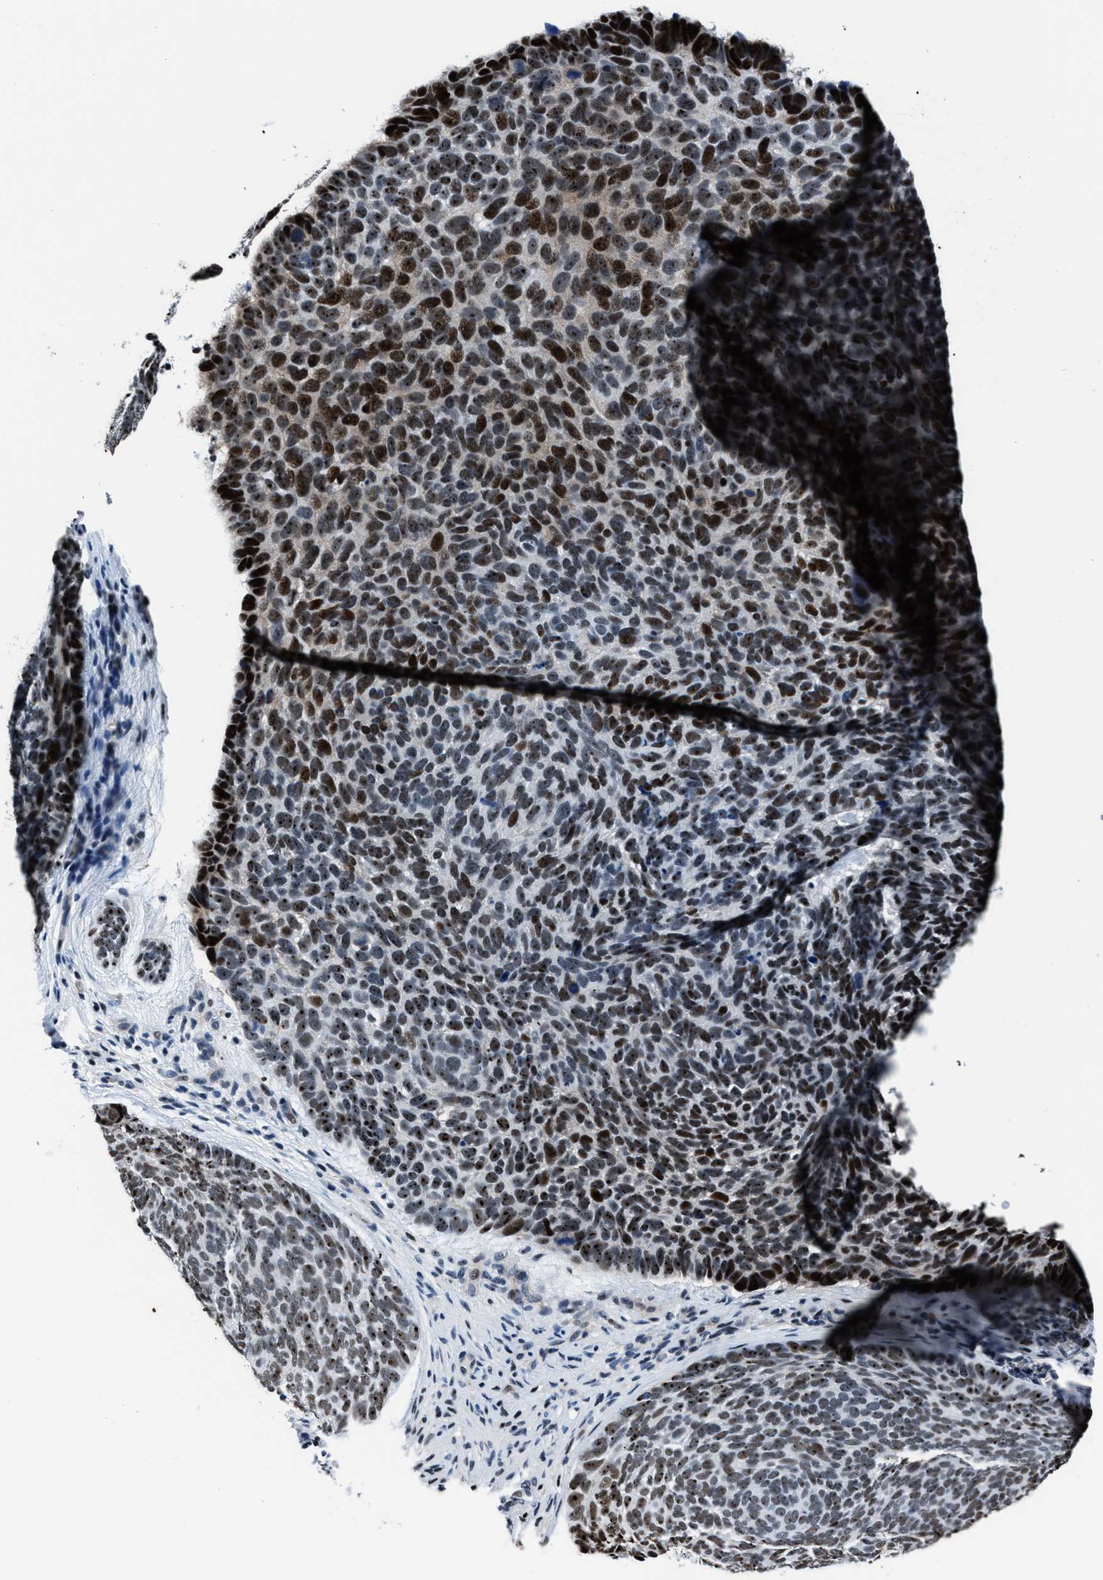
{"staining": {"intensity": "moderate", "quantity": ">75%", "location": "nuclear"}, "tissue": "skin cancer", "cell_type": "Tumor cells", "image_type": "cancer", "snomed": [{"axis": "morphology", "description": "Basal cell carcinoma"}, {"axis": "topography", "description": "Skin"}, {"axis": "topography", "description": "Skin of head"}], "caption": "Skin cancer (basal cell carcinoma) was stained to show a protein in brown. There is medium levels of moderate nuclear expression in approximately >75% of tumor cells. Using DAB (brown) and hematoxylin (blue) stains, captured at high magnification using brightfield microscopy.", "gene": "PPIE", "patient": {"sex": "female", "age": 85}}